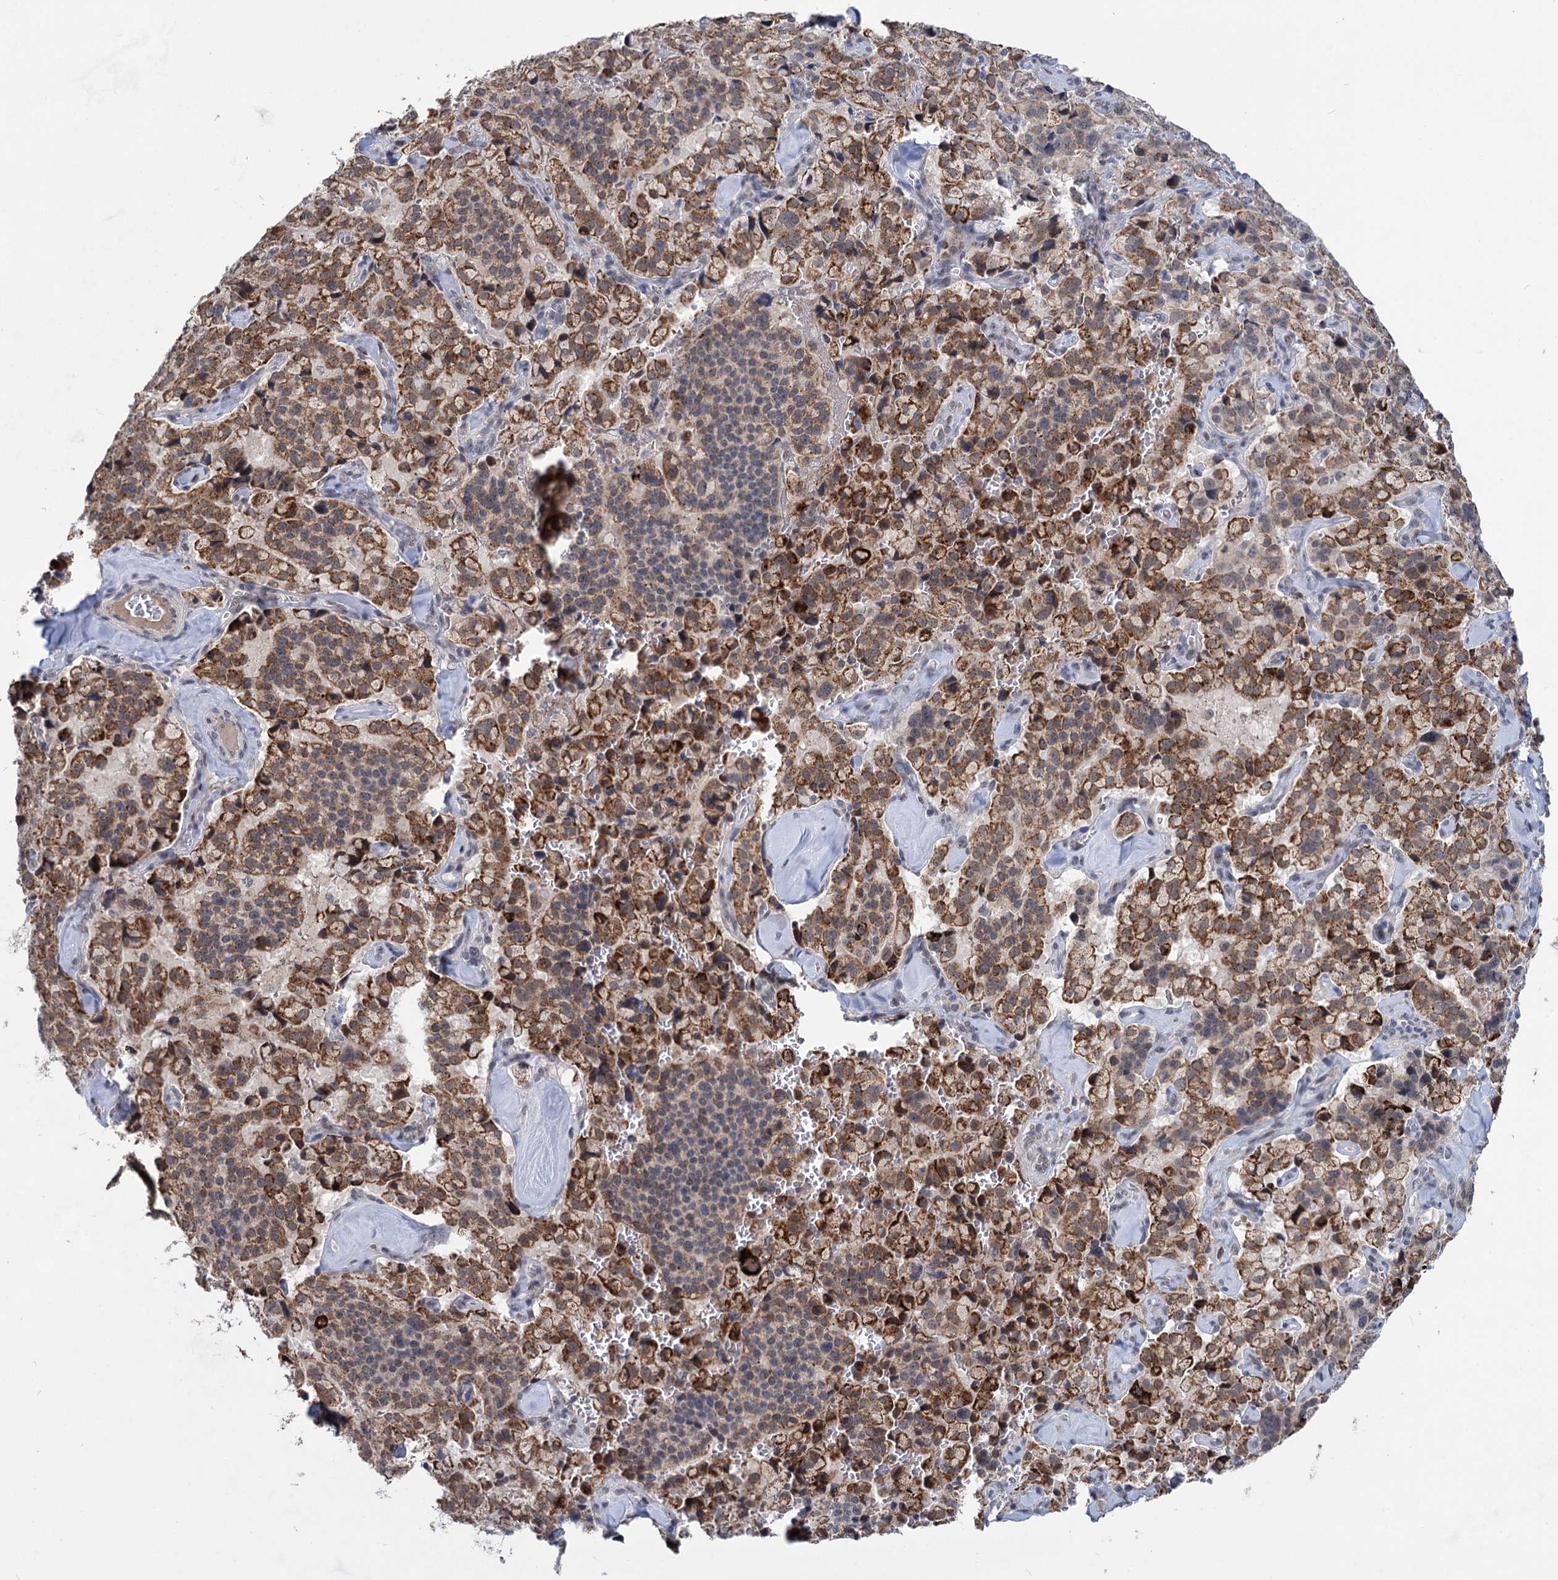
{"staining": {"intensity": "strong", "quantity": "25%-75%", "location": "cytoplasmic/membranous"}, "tissue": "pancreatic cancer", "cell_type": "Tumor cells", "image_type": "cancer", "snomed": [{"axis": "morphology", "description": "Adenocarcinoma, NOS"}, {"axis": "topography", "description": "Pancreas"}], "caption": "IHC of pancreatic cancer (adenocarcinoma) reveals high levels of strong cytoplasmic/membranous staining in approximately 25%-75% of tumor cells. Nuclei are stained in blue.", "gene": "TTC17", "patient": {"sex": "male", "age": 65}}